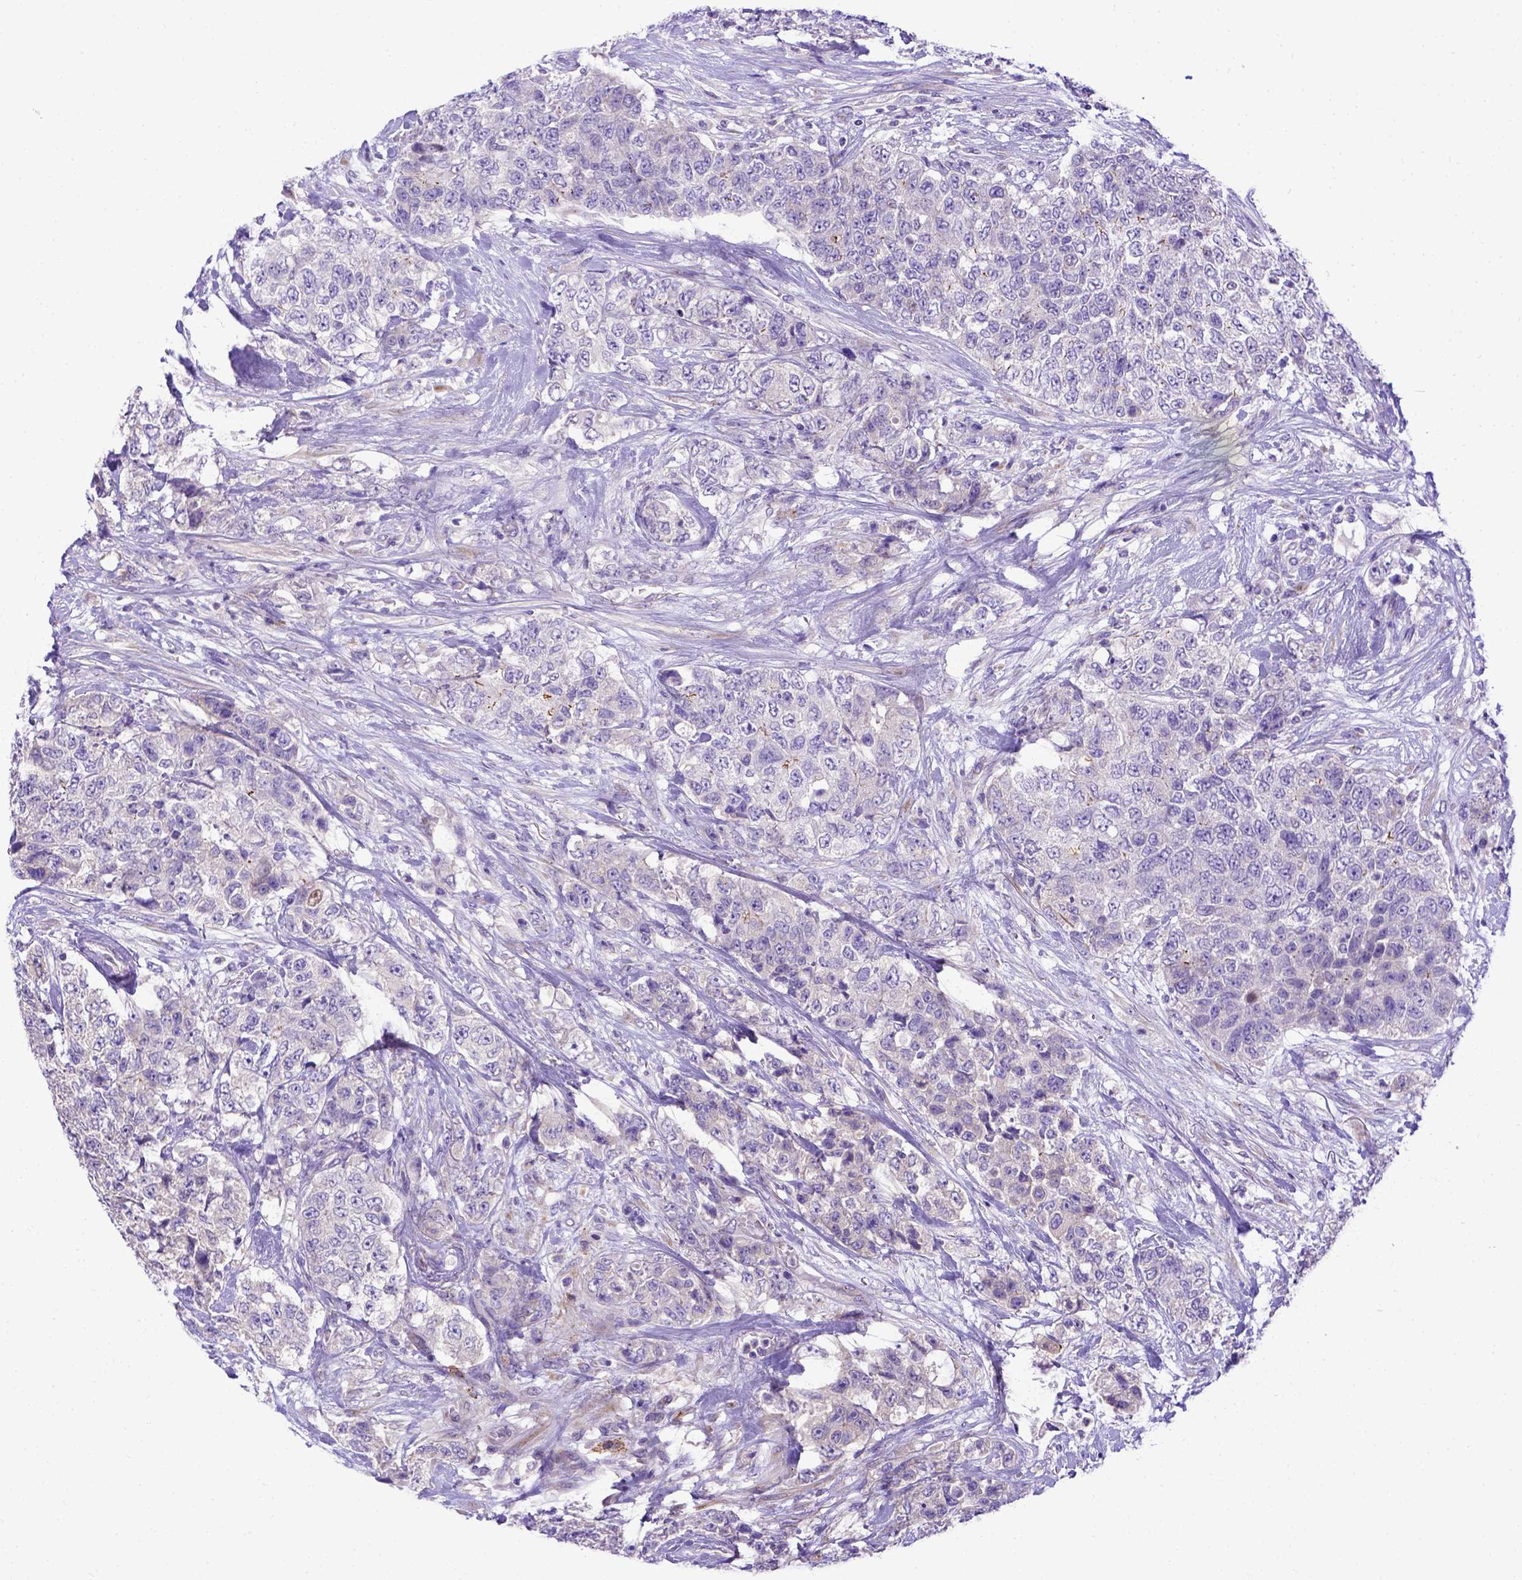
{"staining": {"intensity": "negative", "quantity": "none", "location": "none"}, "tissue": "urothelial cancer", "cell_type": "Tumor cells", "image_type": "cancer", "snomed": [{"axis": "morphology", "description": "Urothelial carcinoma, High grade"}, {"axis": "topography", "description": "Urinary bladder"}], "caption": "Micrograph shows no protein expression in tumor cells of urothelial cancer tissue.", "gene": "CFAP300", "patient": {"sex": "female", "age": 78}}